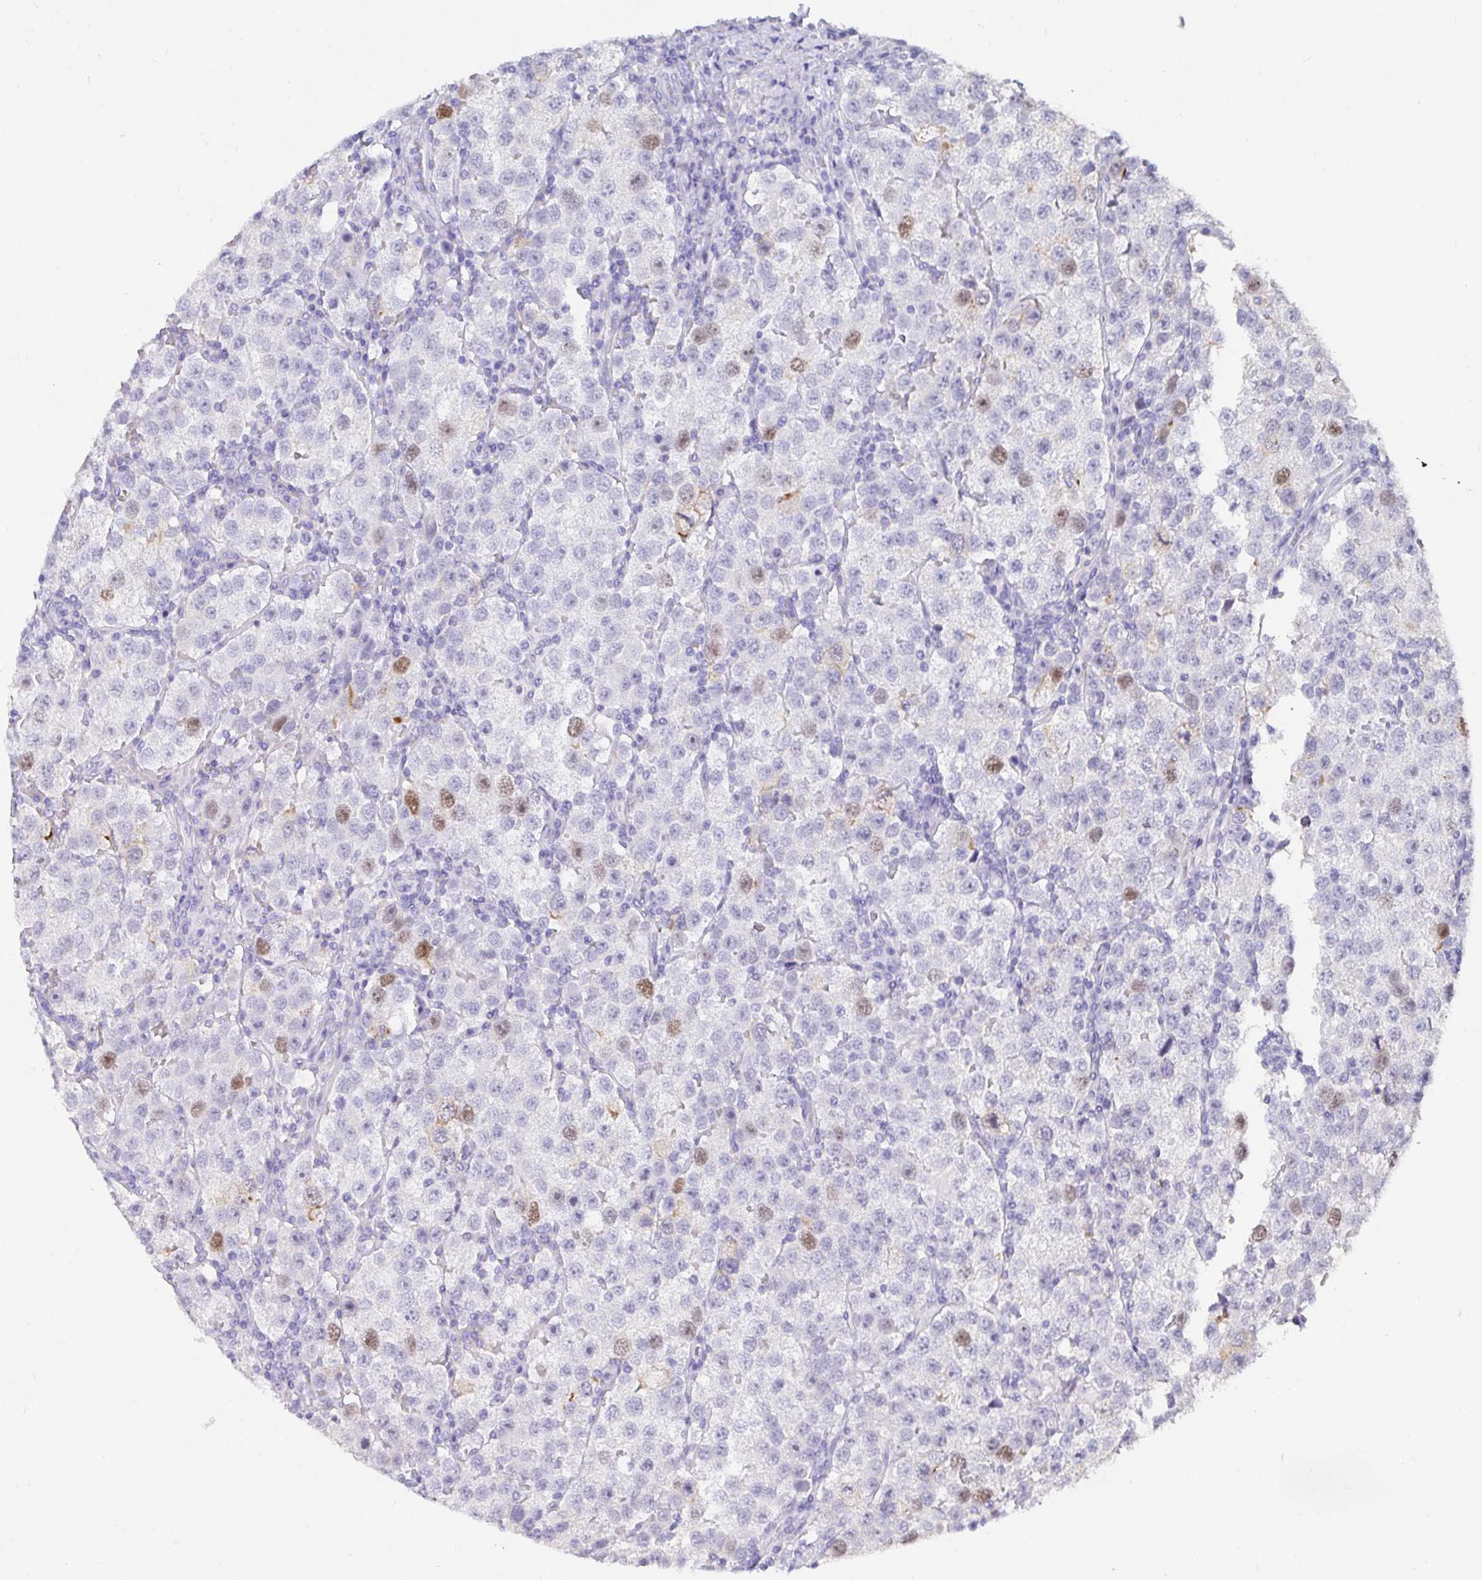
{"staining": {"intensity": "moderate", "quantity": "<25%", "location": "nuclear"}, "tissue": "testis cancer", "cell_type": "Tumor cells", "image_type": "cancer", "snomed": [{"axis": "morphology", "description": "Seminoma, NOS"}, {"axis": "topography", "description": "Testis"}], "caption": "Immunohistochemistry histopathology image of neoplastic tissue: human testis seminoma stained using IHC reveals low levels of moderate protein expression localized specifically in the nuclear of tumor cells, appearing as a nuclear brown color.", "gene": "ANLN", "patient": {"sex": "male", "age": 37}}